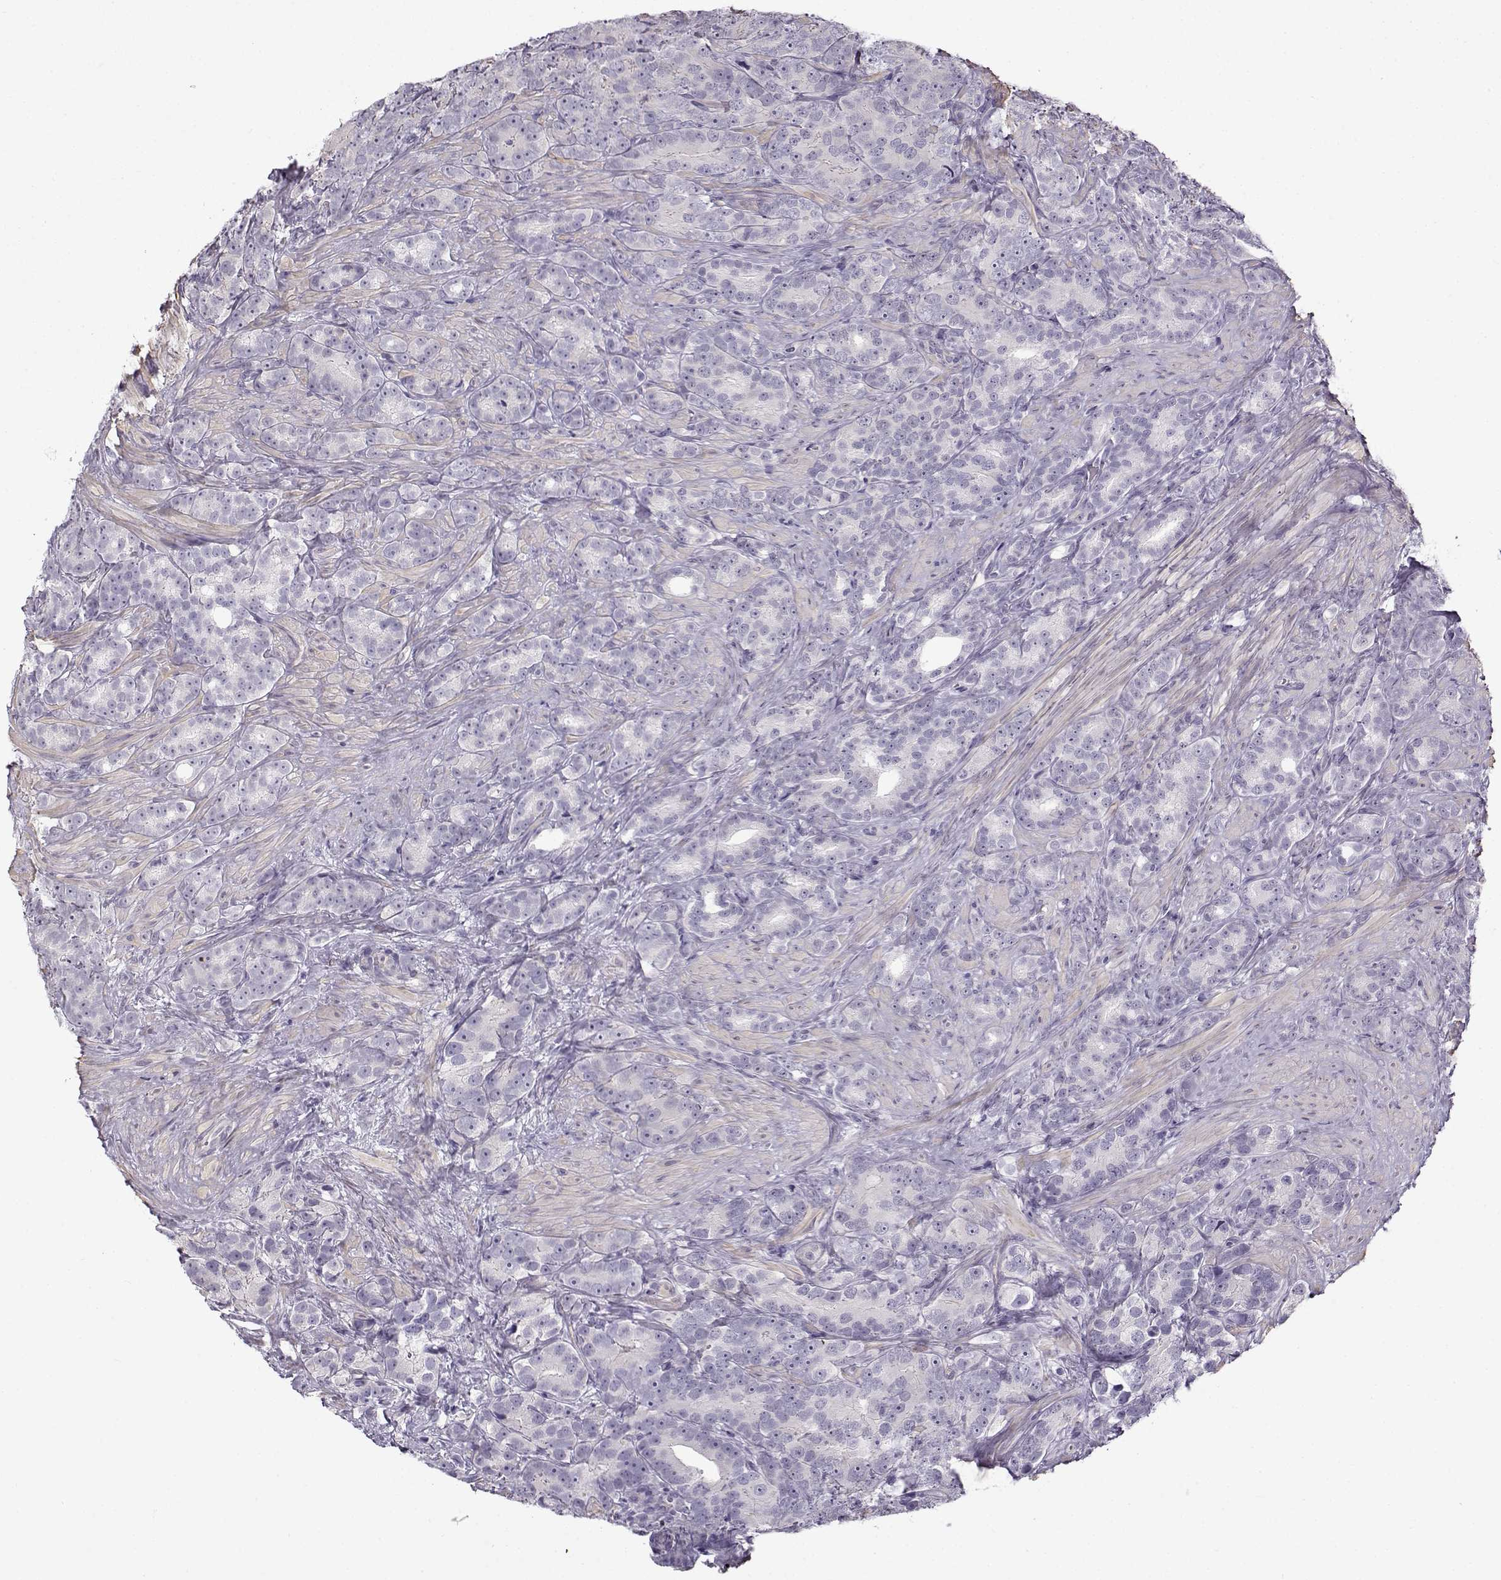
{"staining": {"intensity": "negative", "quantity": "none", "location": "none"}, "tissue": "prostate cancer", "cell_type": "Tumor cells", "image_type": "cancer", "snomed": [{"axis": "morphology", "description": "Adenocarcinoma, High grade"}, {"axis": "topography", "description": "Prostate"}], "caption": "Tumor cells are negative for brown protein staining in prostate cancer.", "gene": "TEX55", "patient": {"sex": "male", "age": 90}}